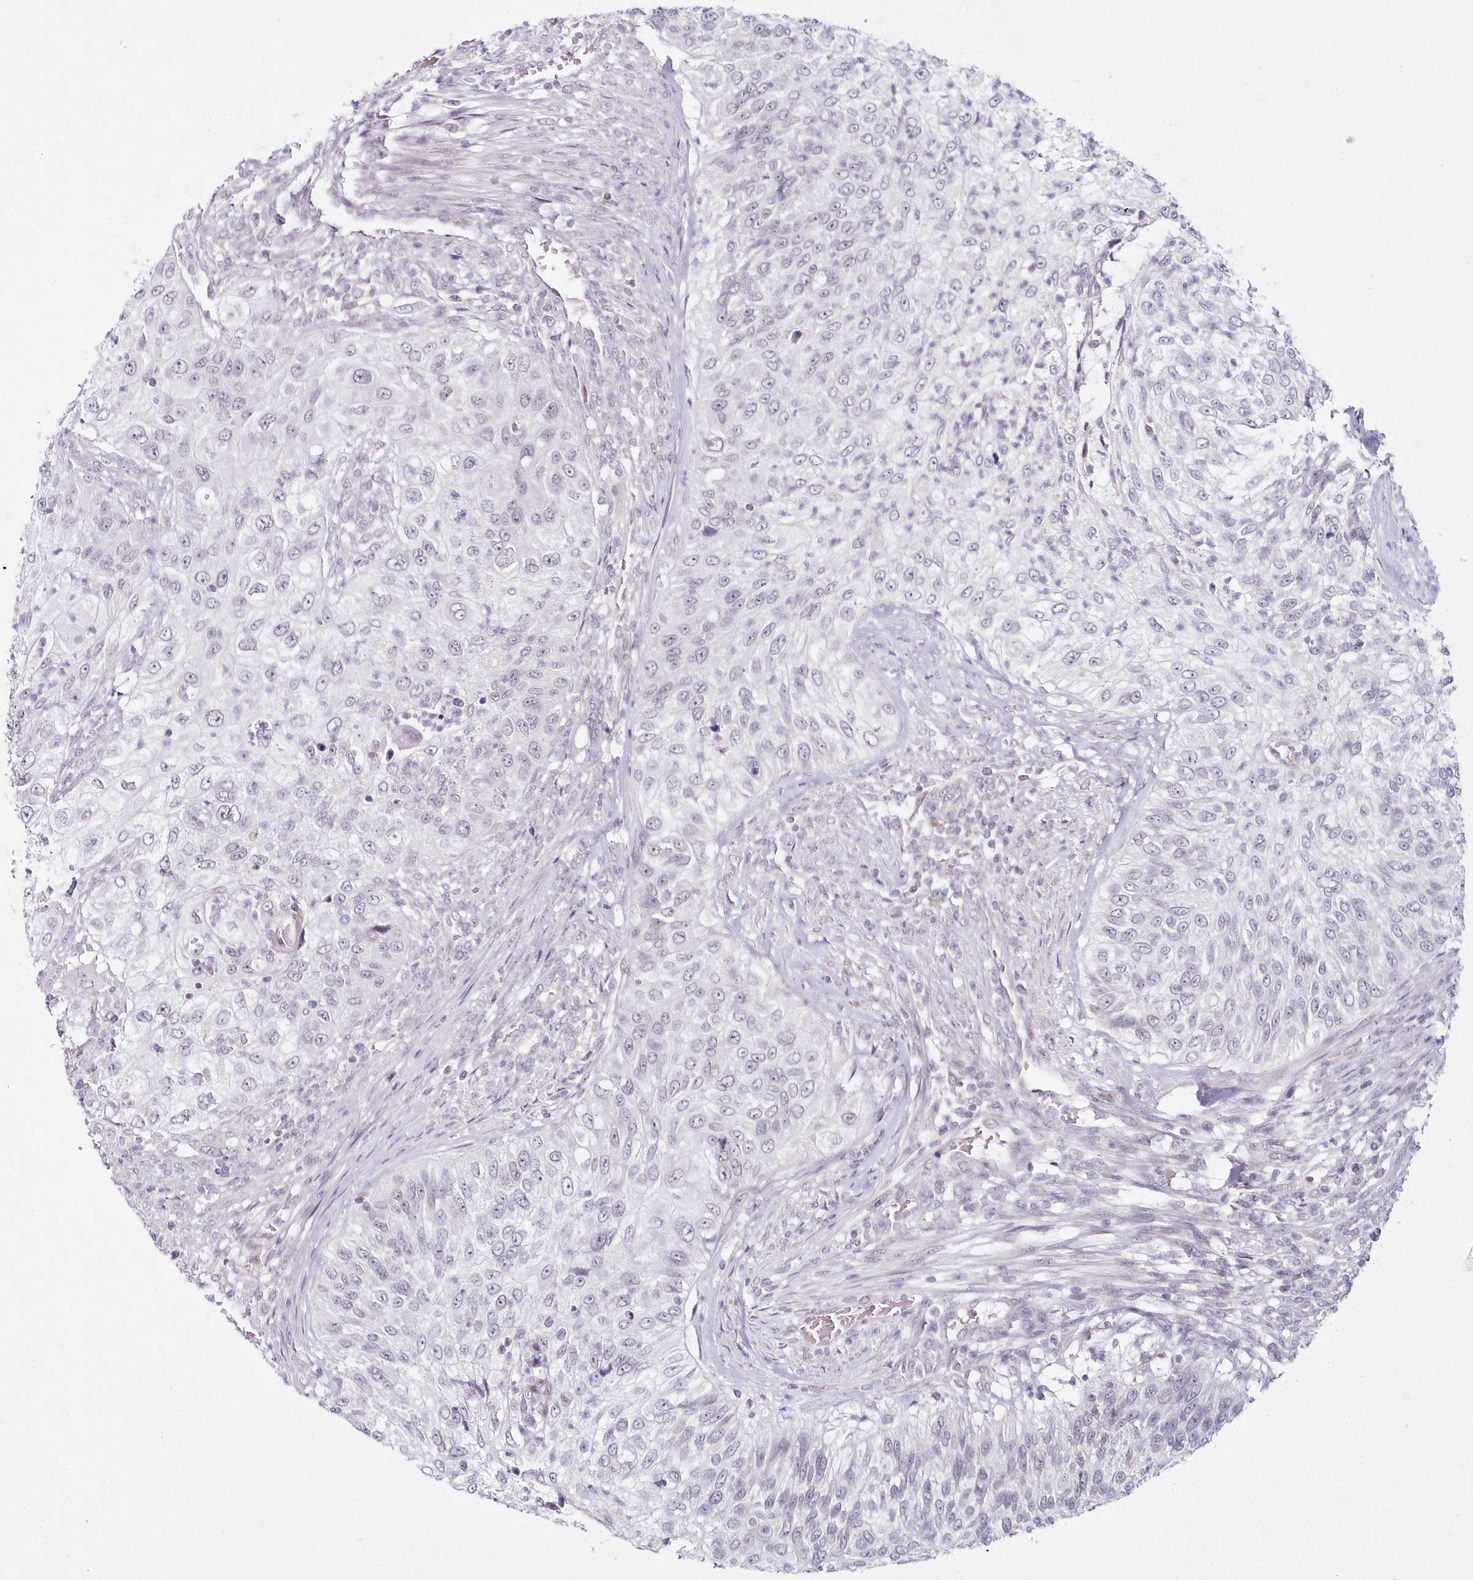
{"staining": {"intensity": "negative", "quantity": "none", "location": "none"}, "tissue": "urothelial cancer", "cell_type": "Tumor cells", "image_type": "cancer", "snomed": [{"axis": "morphology", "description": "Urothelial carcinoma, High grade"}, {"axis": "topography", "description": "Urinary bladder"}], "caption": "Tumor cells show no significant expression in urothelial cancer.", "gene": "HYCC2", "patient": {"sex": "female", "age": 60}}